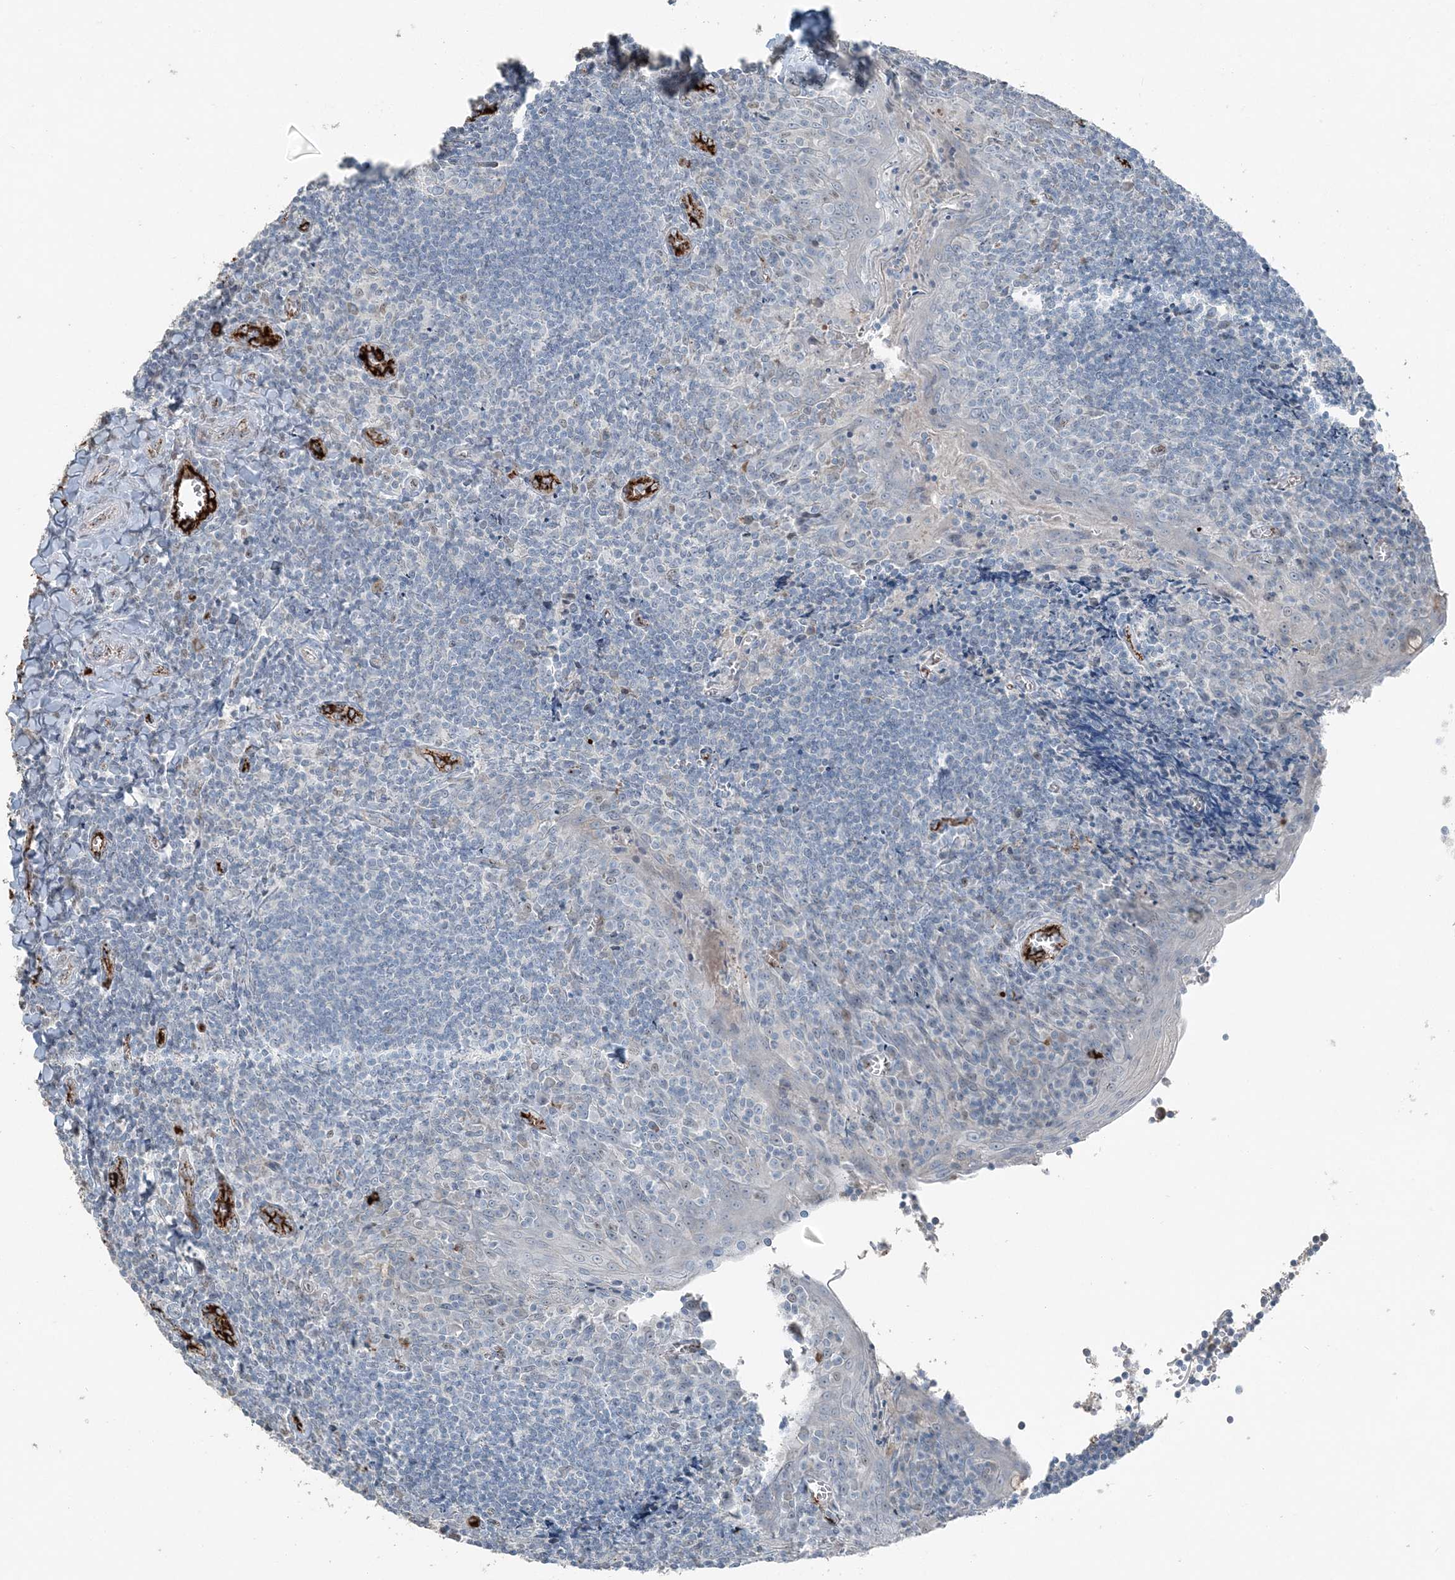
{"staining": {"intensity": "negative", "quantity": "none", "location": "none"}, "tissue": "tonsil", "cell_type": "Germinal center cells", "image_type": "normal", "snomed": [{"axis": "morphology", "description": "Normal tissue, NOS"}, {"axis": "topography", "description": "Tonsil"}], "caption": "Immunohistochemical staining of normal tonsil demonstrates no significant expression in germinal center cells. The staining is performed using DAB brown chromogen with nuclei counter-stained in using hematoxylin.", "gene": "ELOVL7", "patient": {"sex": "male", "age": 27}}